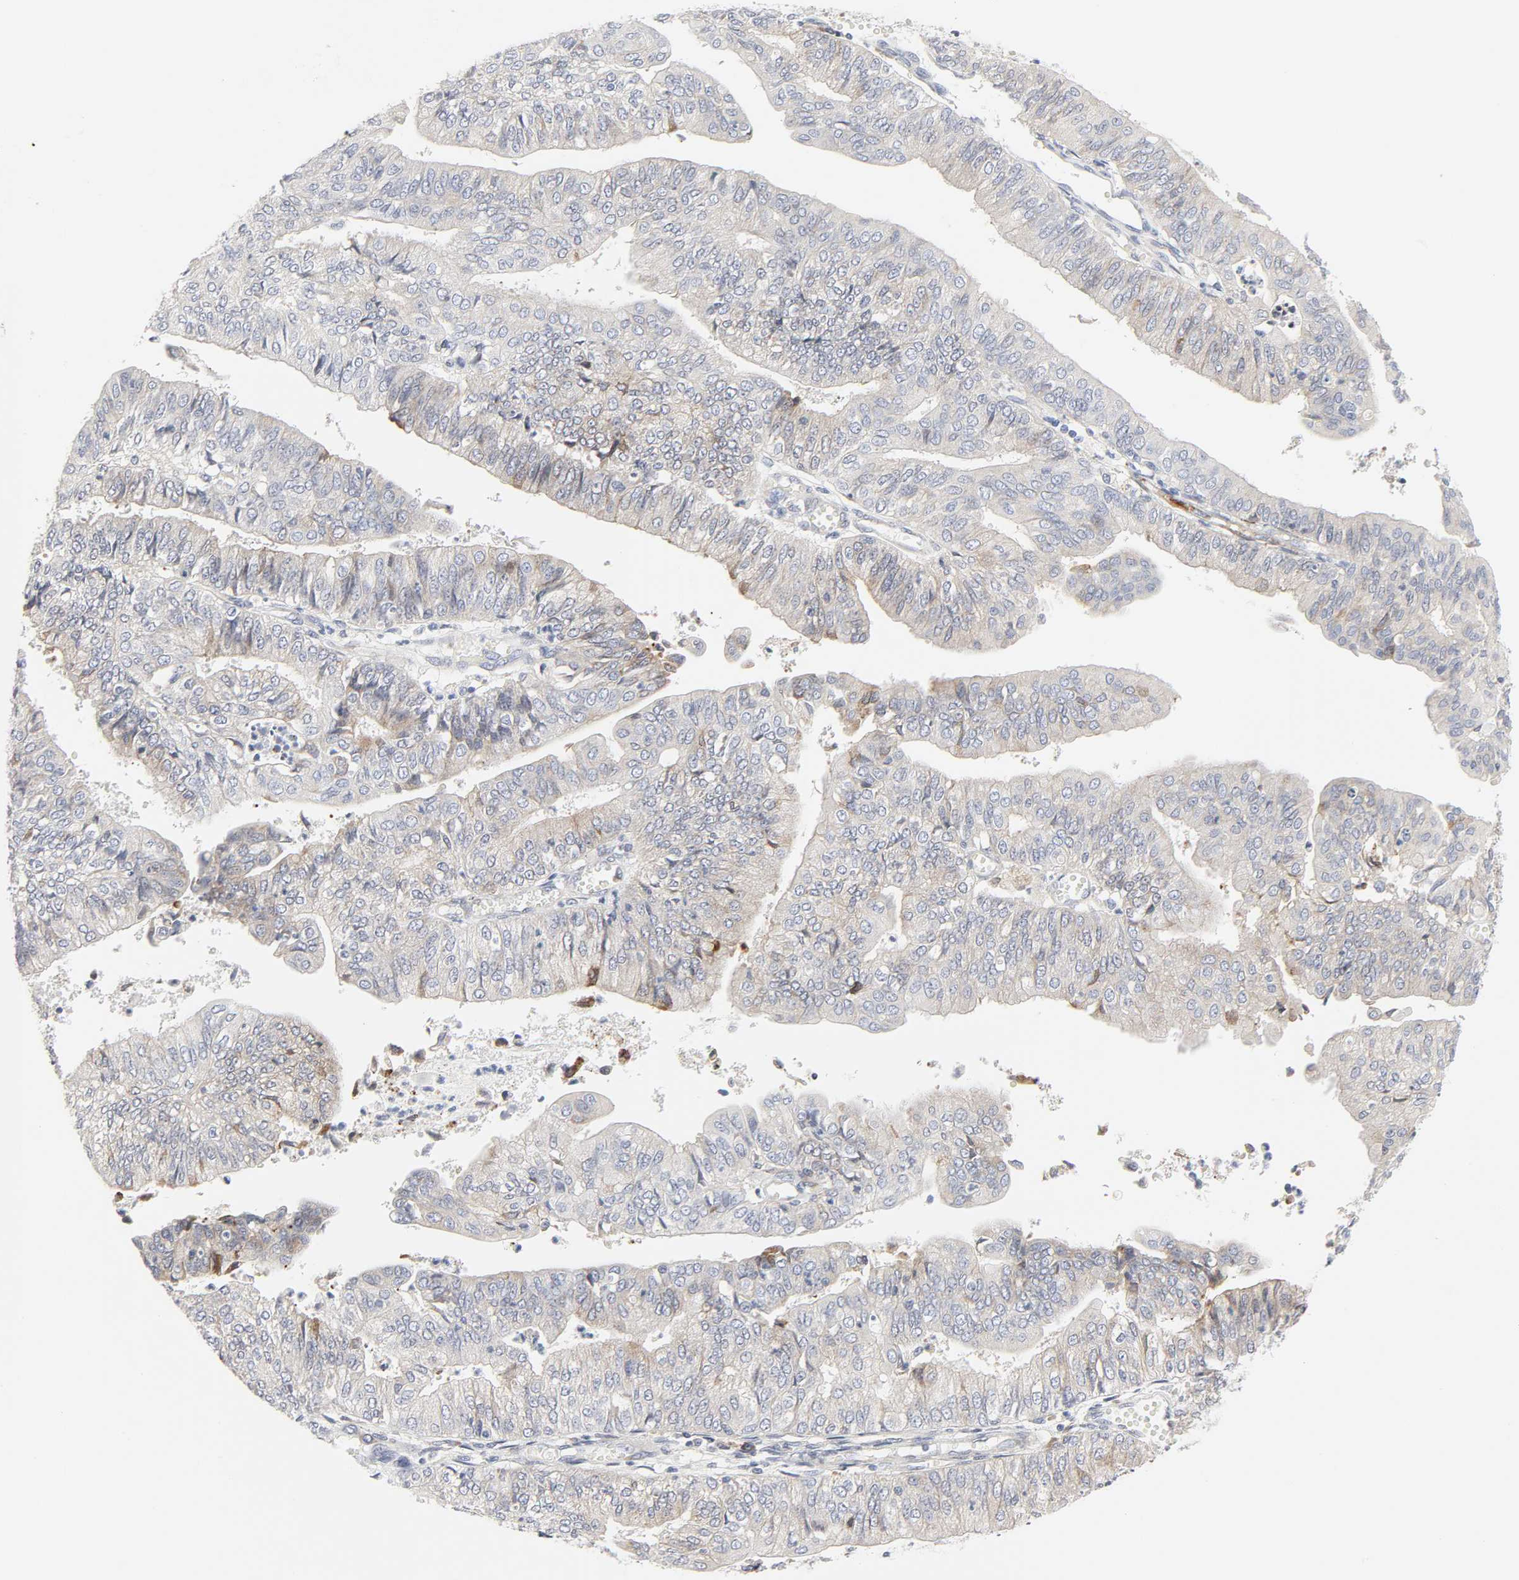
{"staining": {"intensity": "weak", "quantity": "<25%", "location": "cytoplasmic/membranous"}, "tissue": "endometrial cancer", "cell_type": "Tumor cells", "image_type": "cancer", "snomed": [{"axis": "morphology", "description": "Adenocarcinoma, NOS"}, {"axis": "topography", "description": "Endometrium"}], "caption": "Human adenocarcinoma (endometrial) stained for a protein using immunohistochemistry reveals no staining in tumor cells.", "gene": "LRP6", "patient": {"sex": "female", "age": 59}}